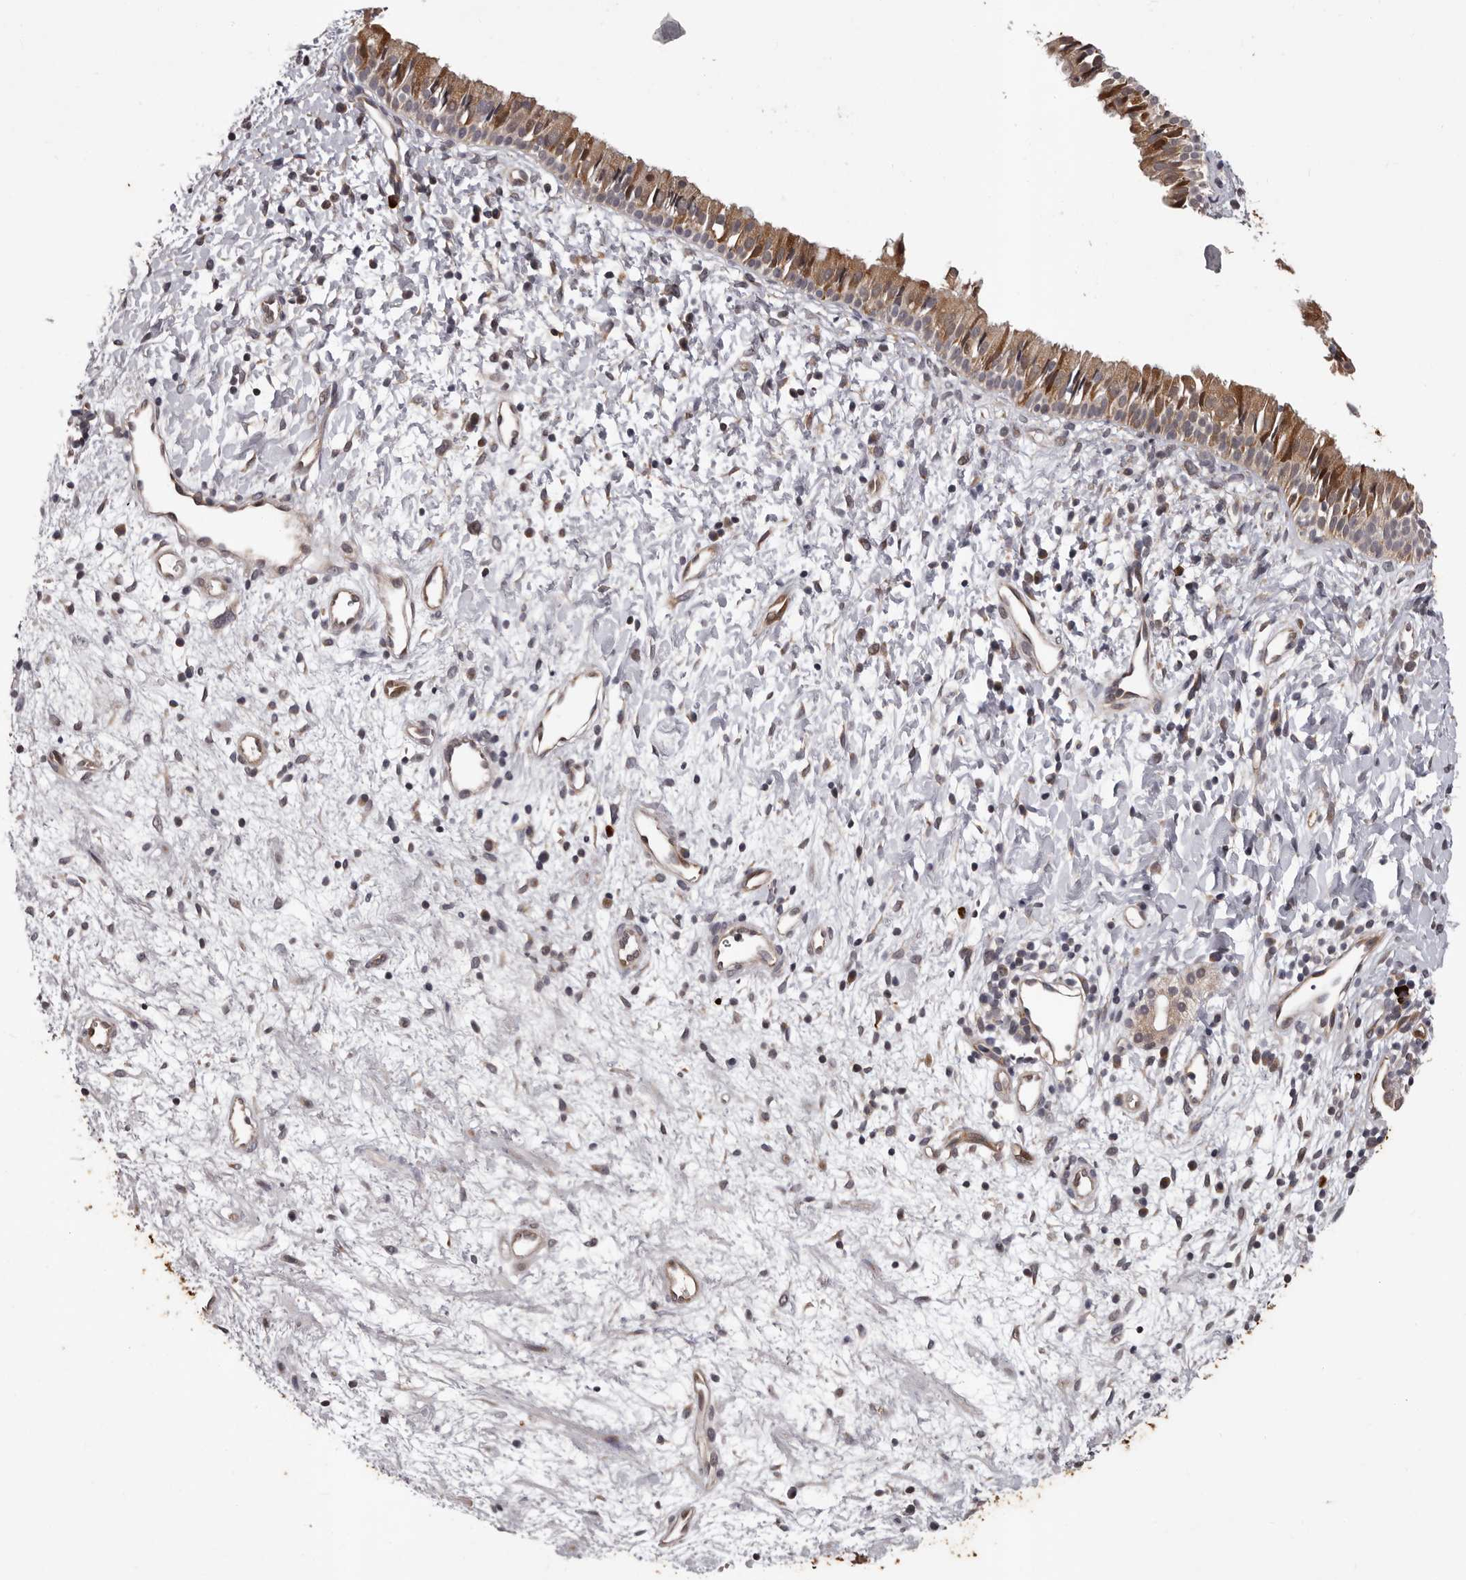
{"staining": {"intensity": "moderate", "quantity": ">75%", "location": "cytoplasmic/membranous"}, "tissue": "nasopharynx", "cell_type": "Respiratory epithelial cells", "image_type": "normal", "snomed": [{"axis": "morphology", "description": "Normal tissue, NOS"}, {"axis": "topography", "description": "Nasopharynx"}], "caption": "Human nasopharynx stained with a brown dye demonstrates moderate cytoplasmic/membranous positive positivity in about >75% of respiratory epithelial cells.", "gene": "MED8", "patient": {"sex": "male", "age": 22}}